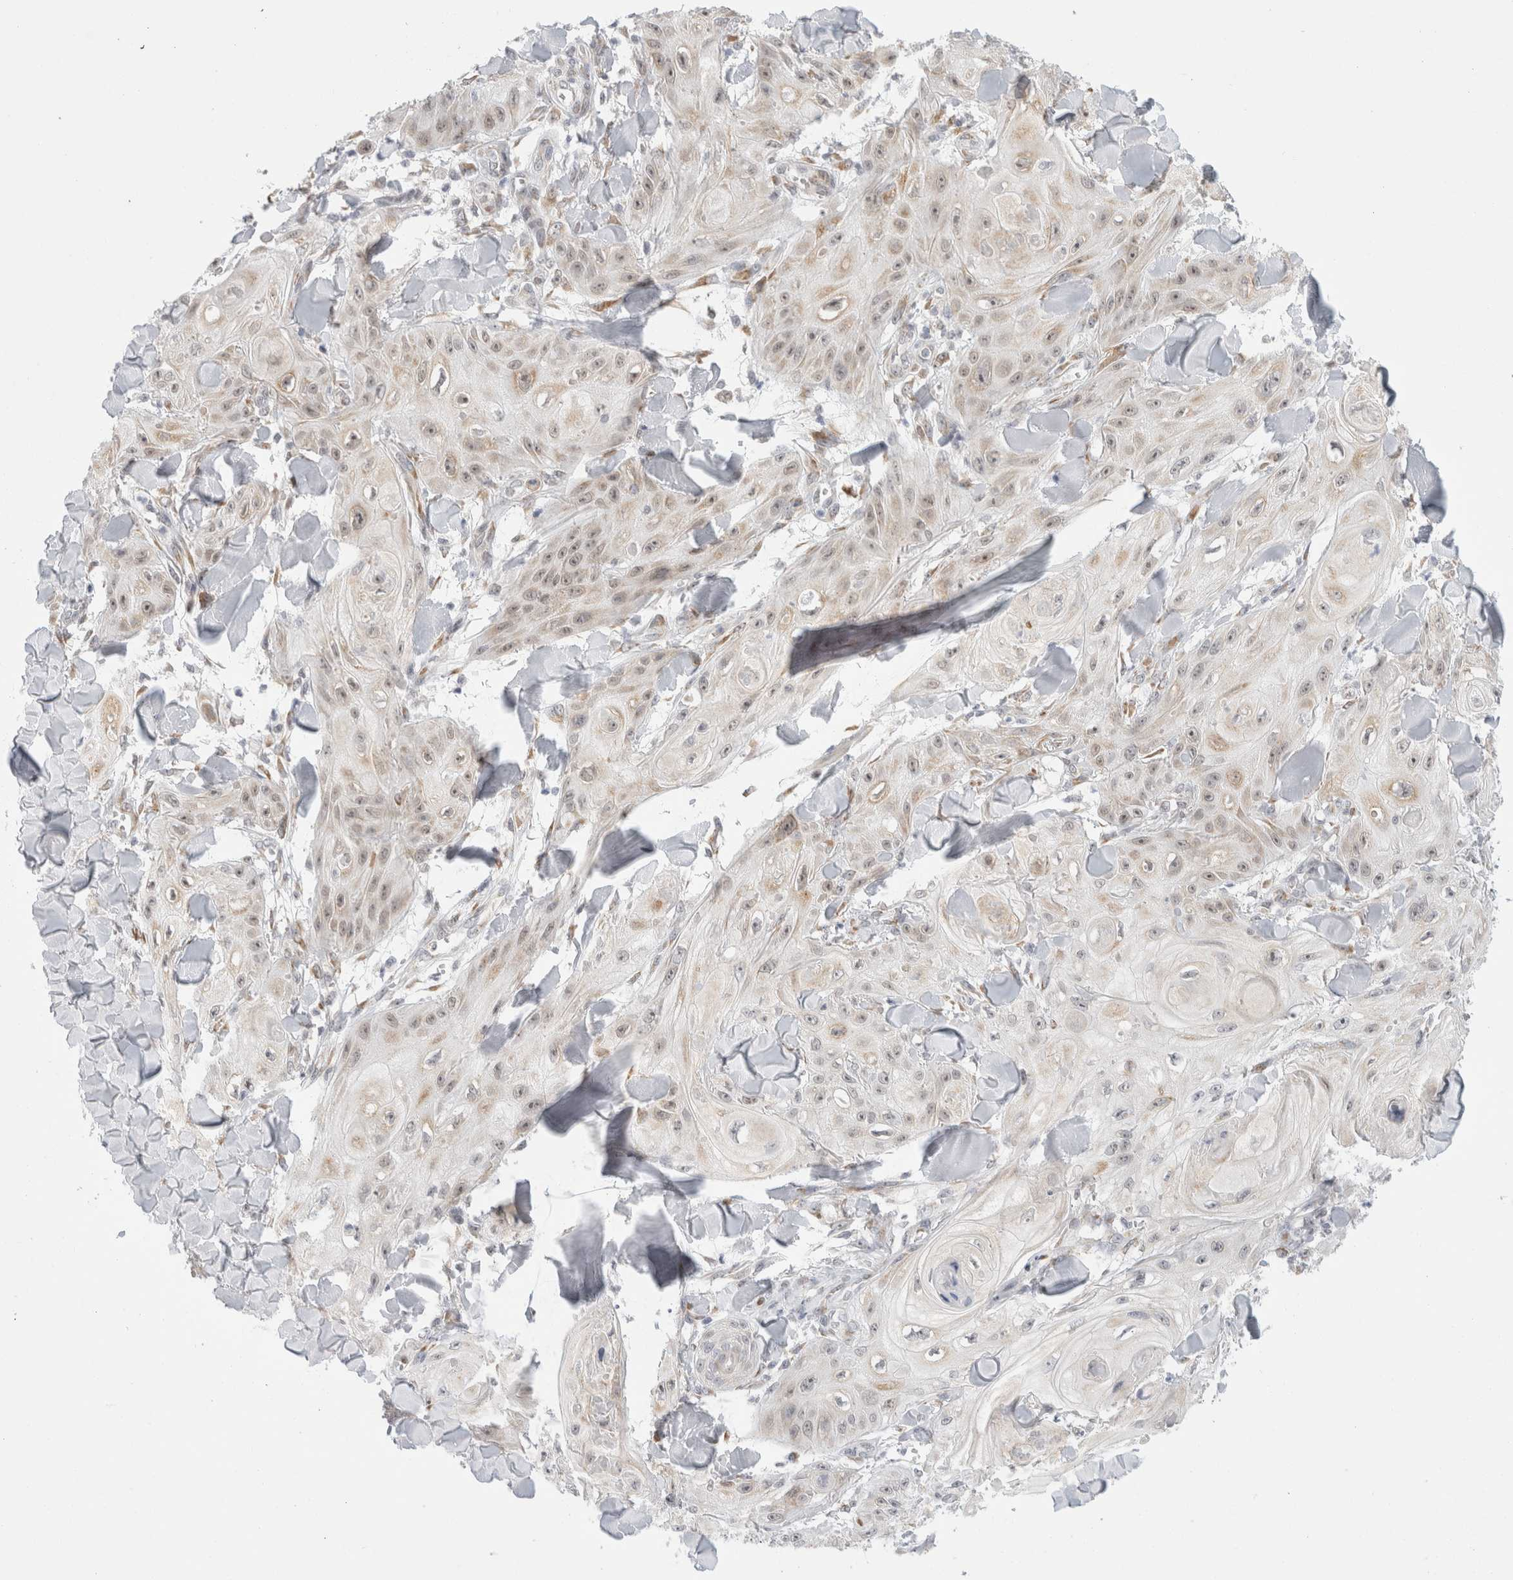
{"staining": {"intensity": "weak", "quantity": "25%-75%", "location": "nuclear"}, "tissue": "skin cancer", "cell_type": "Tumor cells", "image_type": "cancer", "snomed": [{"axis": "morphology", "description": "Squamous cell carcinoma, NOS"}, {"axis": "topography", "description": "Skin"}], "caption": "High-power microscopy captured an immunohistochemistry (IHC) histopathology image of skin squamous cell carcinoma, revealing weak nuclear positivity in approximately 25%-75% of tumor cells. The staining was performed using DAB, with brown indicating positive protein expression. Nuclei are stained blue with hematoxylin.", "gene": "TRMT1L", "patient": {"sex": "male", "age": 74}}